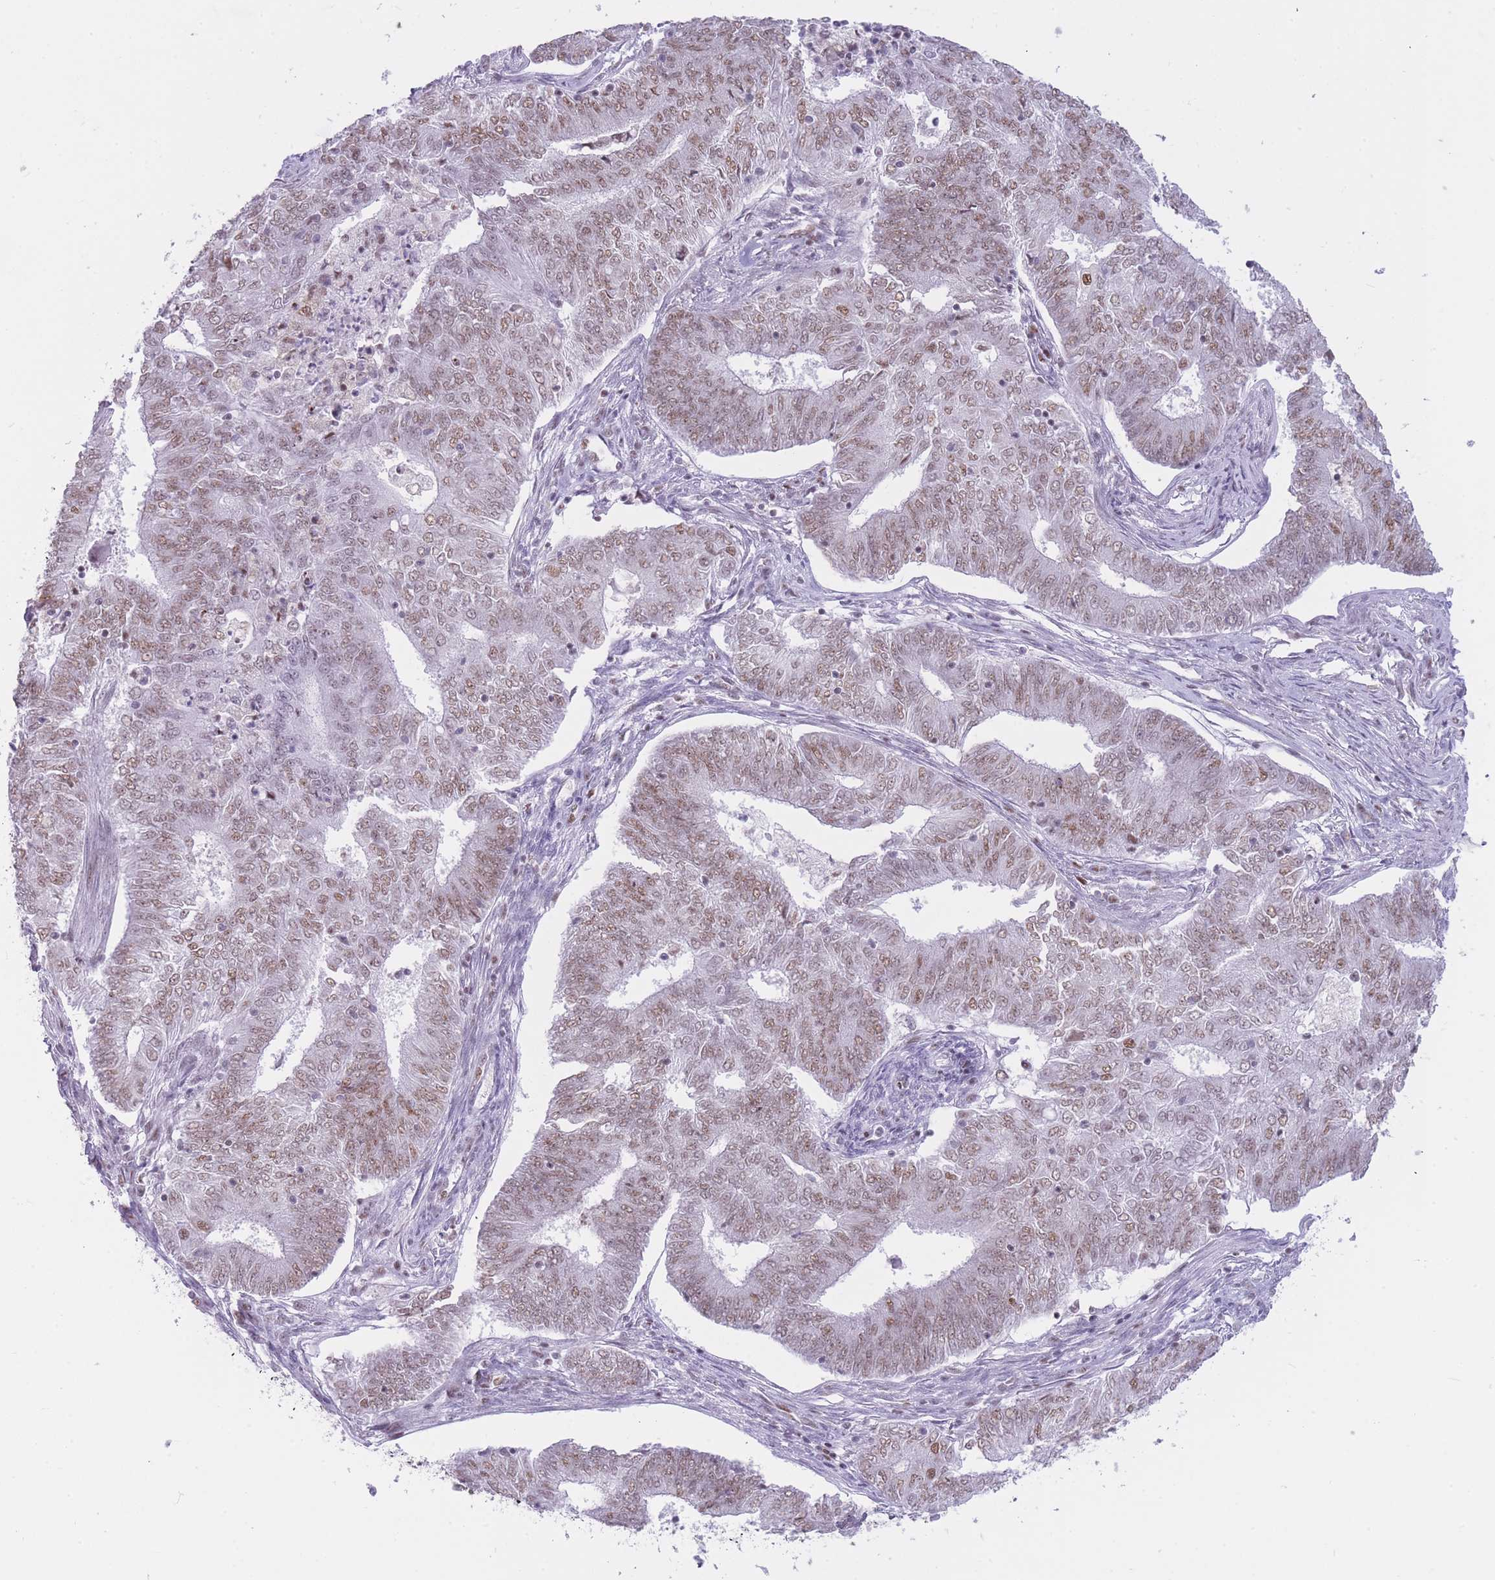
{"staining": {"intensity": "moderate", "quantity": ">75%", "location": "nuclear"}, "tissue": "endometrial cancer", "cell_type": "Tumor cells", "image_type": "cancer", "snomed": [{"axis": "morphology", "description": "Adenocarcinoma, NOS"}, {"axis": "topography", "description": "Endometrium"}], "caption": "Brown immunohistochemical staining in endometrial cancer (adenocarcinoma) demonstrates moderate nuclear expression in approximately >75% of tumor cells.", "gene": "HNRNPUL1", "patient": {"sex": "female", "age": 62}}